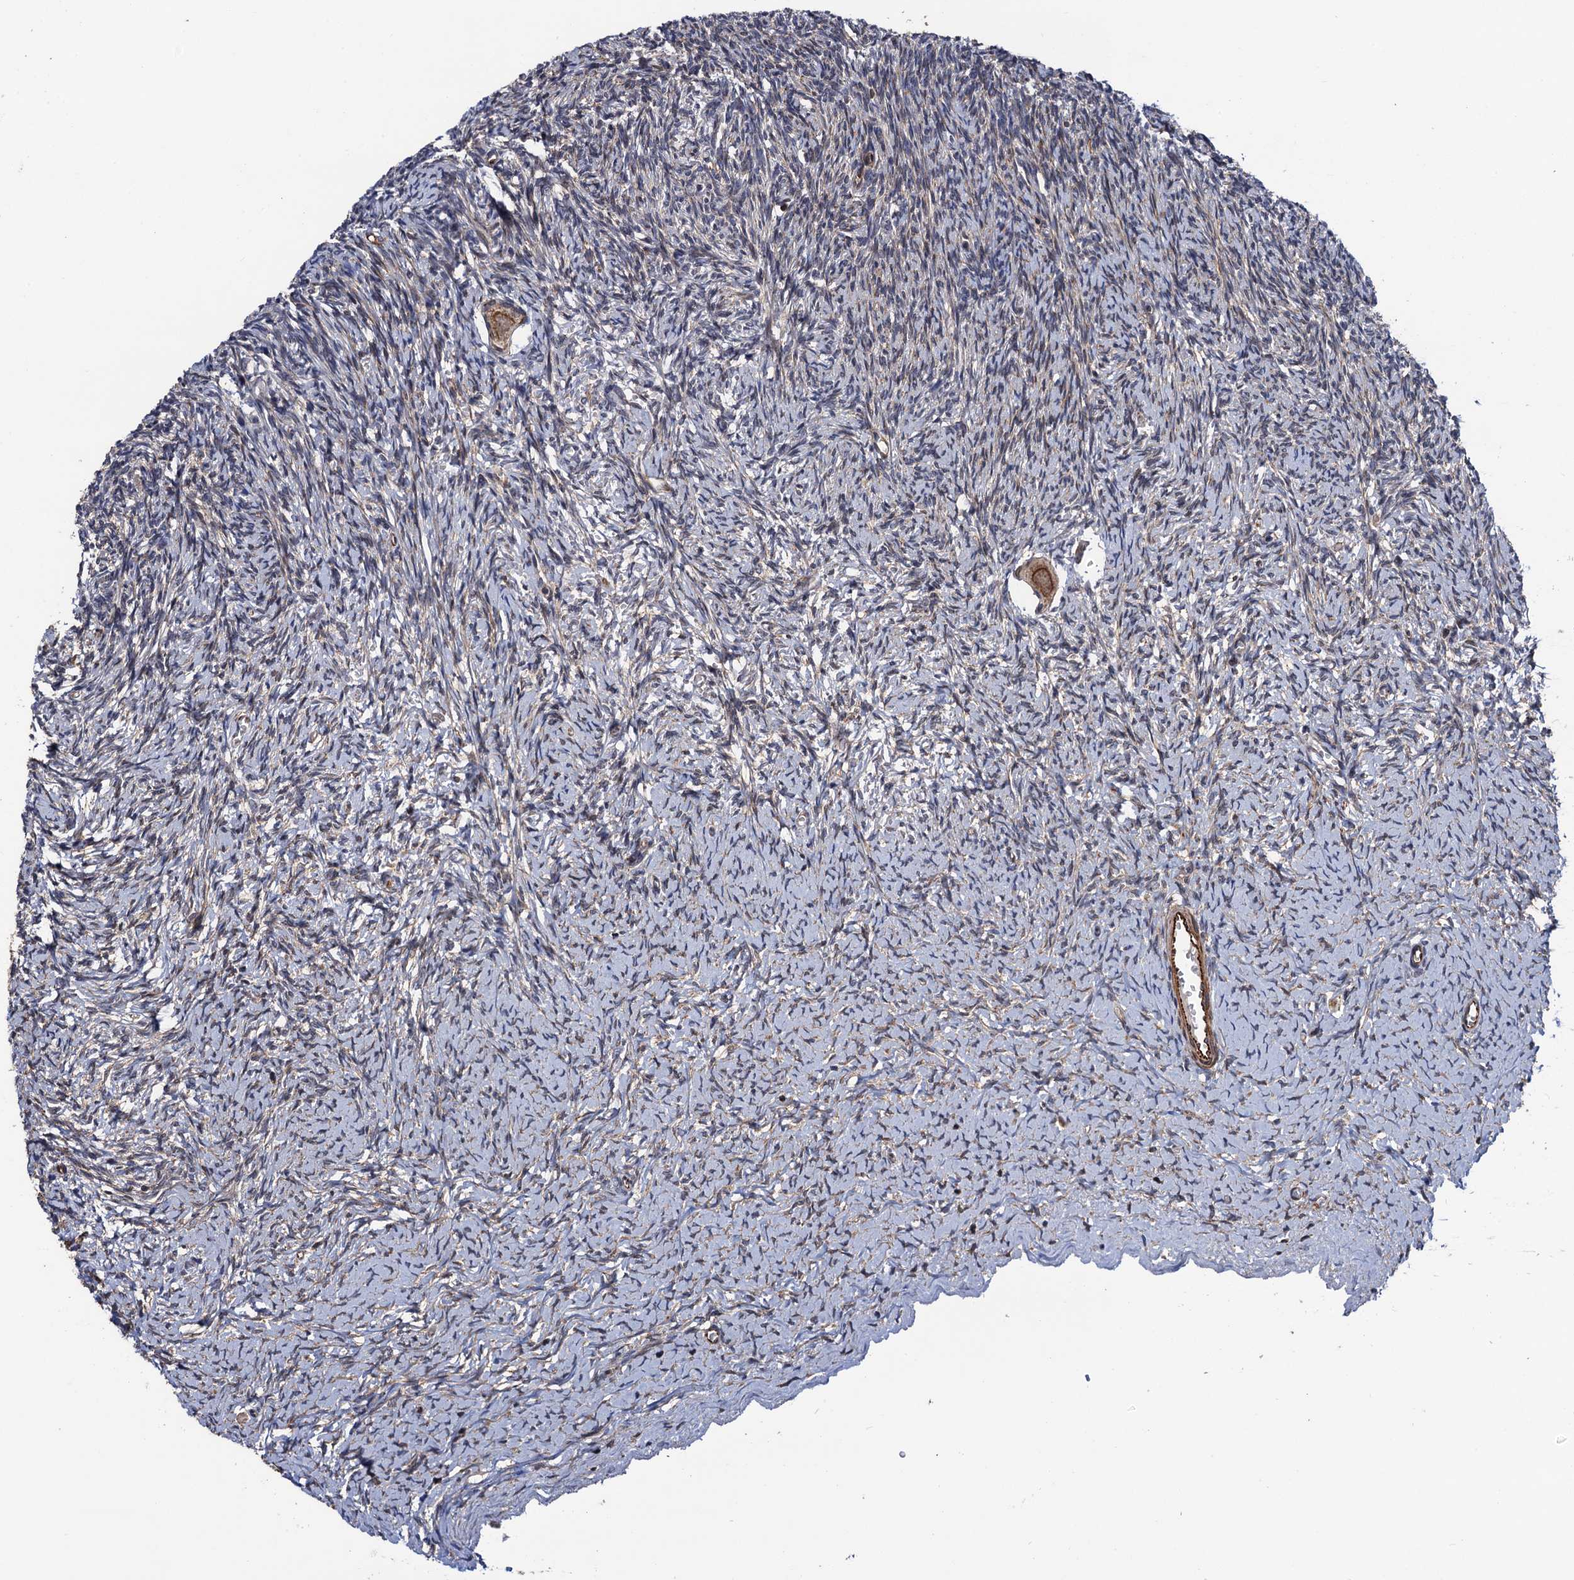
{"staining": {"intensity": "moderate", "quantity": ">75%", "location": "cytoplasmic/membranous"}, "tissue": "ovary", "cell_type": "Follicle cells", "image_type": "normal", "snomed": [{"axis": "morphology", "description": "Normal tissue, NOS"}, {"axis": "topography", "description": "Ovary"}], "caption": "High-magnification brightfield microscopy of unremarkable ovary stained with DAB (3,3'-diaminobenzidine) (brown) and counterstained with hematoxylin (blue). follicle cells exhibit moderate cytoplasmic/membranous staining is identified in approximately>75% of cells. Nuclei are stained in blue.", "gene": "FSIP1", "patient": {"sex": "female", "age": 39}}